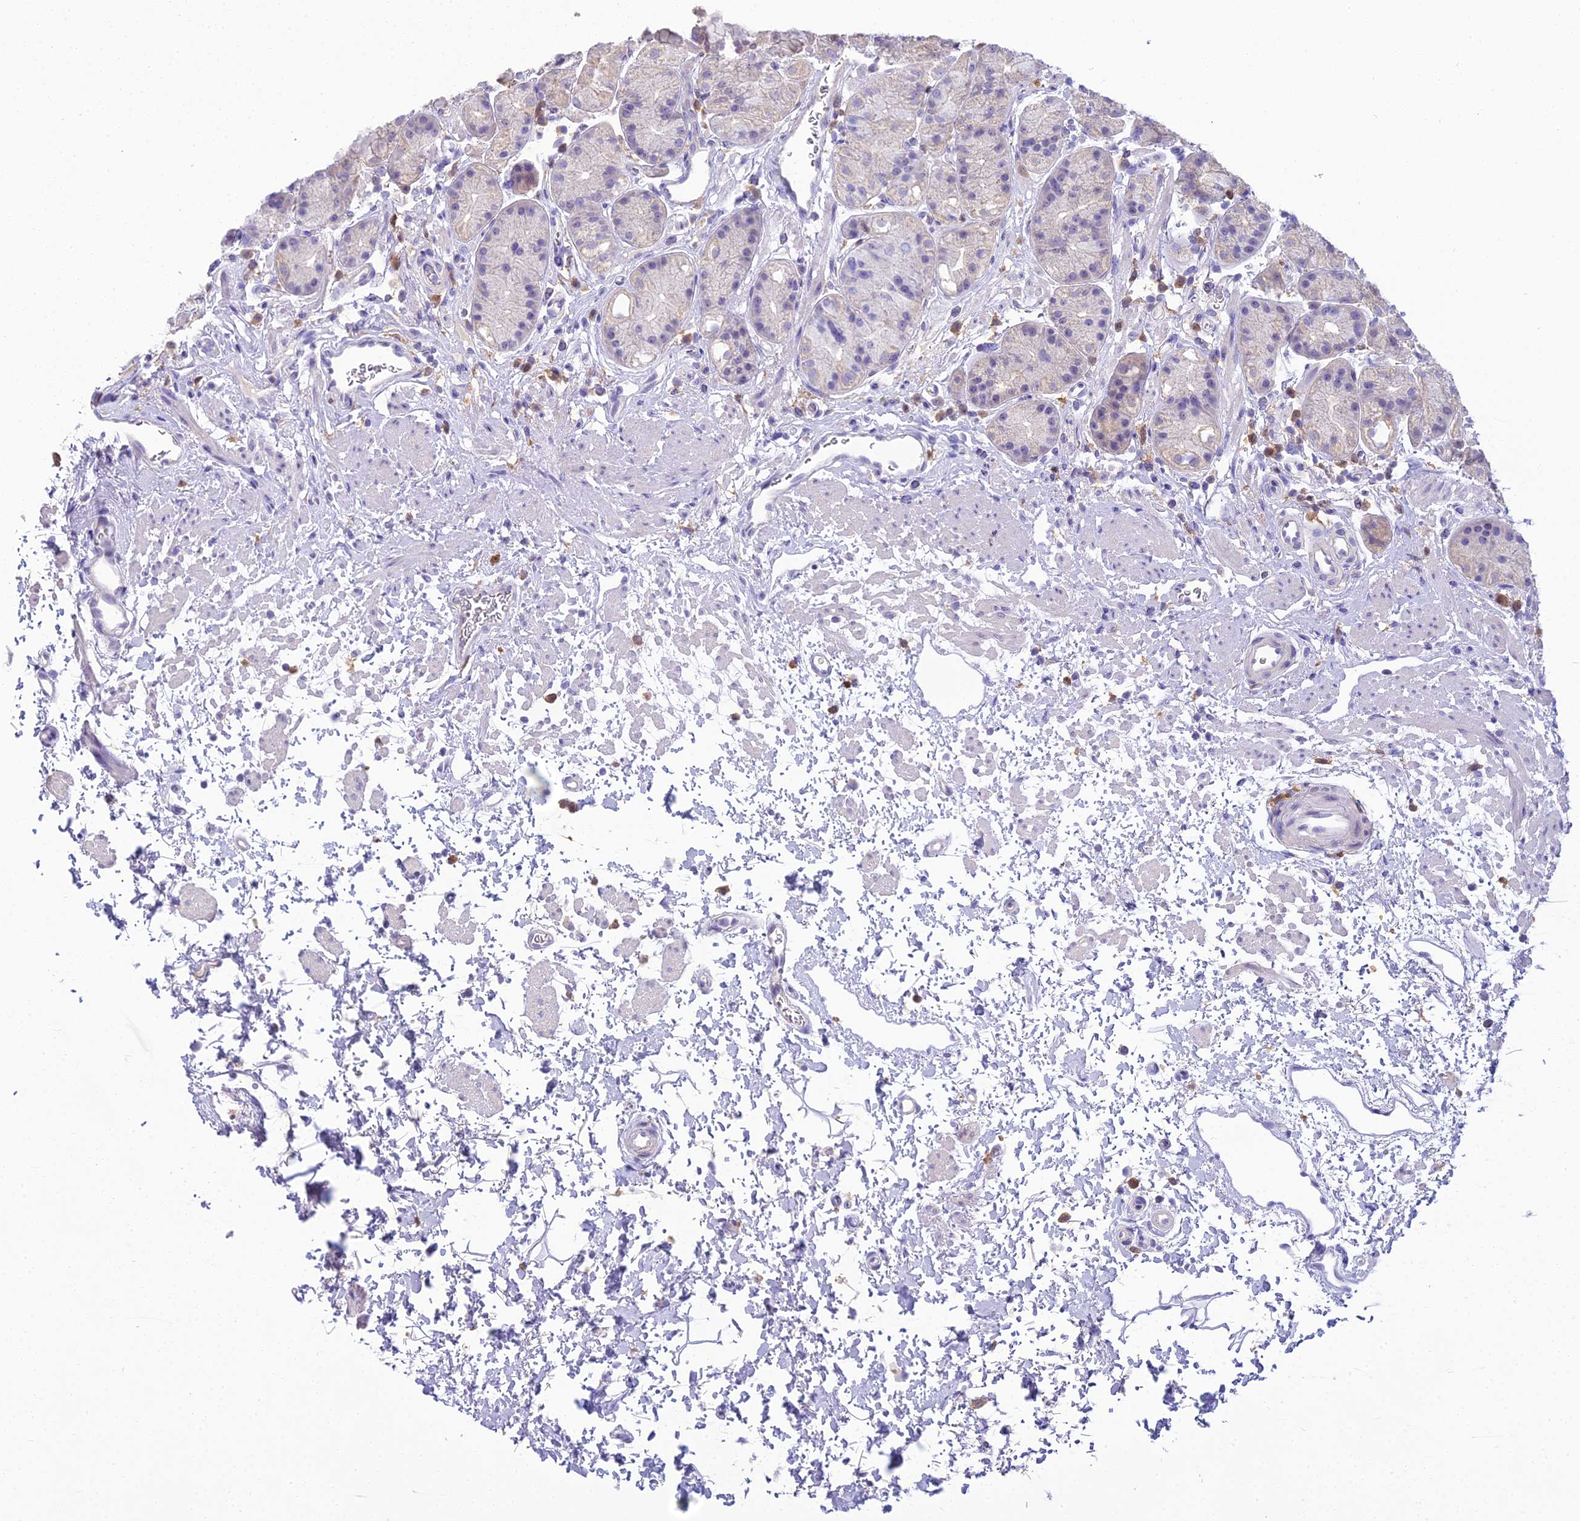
{"staining": {"intensity": "moderate", "quantity": "<25%", "location": "cytoplasmic/membranous"}, "tissue": "stomach", "cell_type": "Glandular cells", "image_type": "normal", "snomed": [{"axis": "morphology", "description": "Normal tissue, NOS"}, {"axis": "topography", "description": "Stomach"}], "caption": "Protein expression analysis of unremarkable human stomach reveals moderate cytoplasmic/membranous positivity in approximately <25% of glandular cells. The protein of interest is shown in brown color, while the nuclei are stained blue.", "gene": "BLNK", "patient": {"sex": "male", "age": 63}}